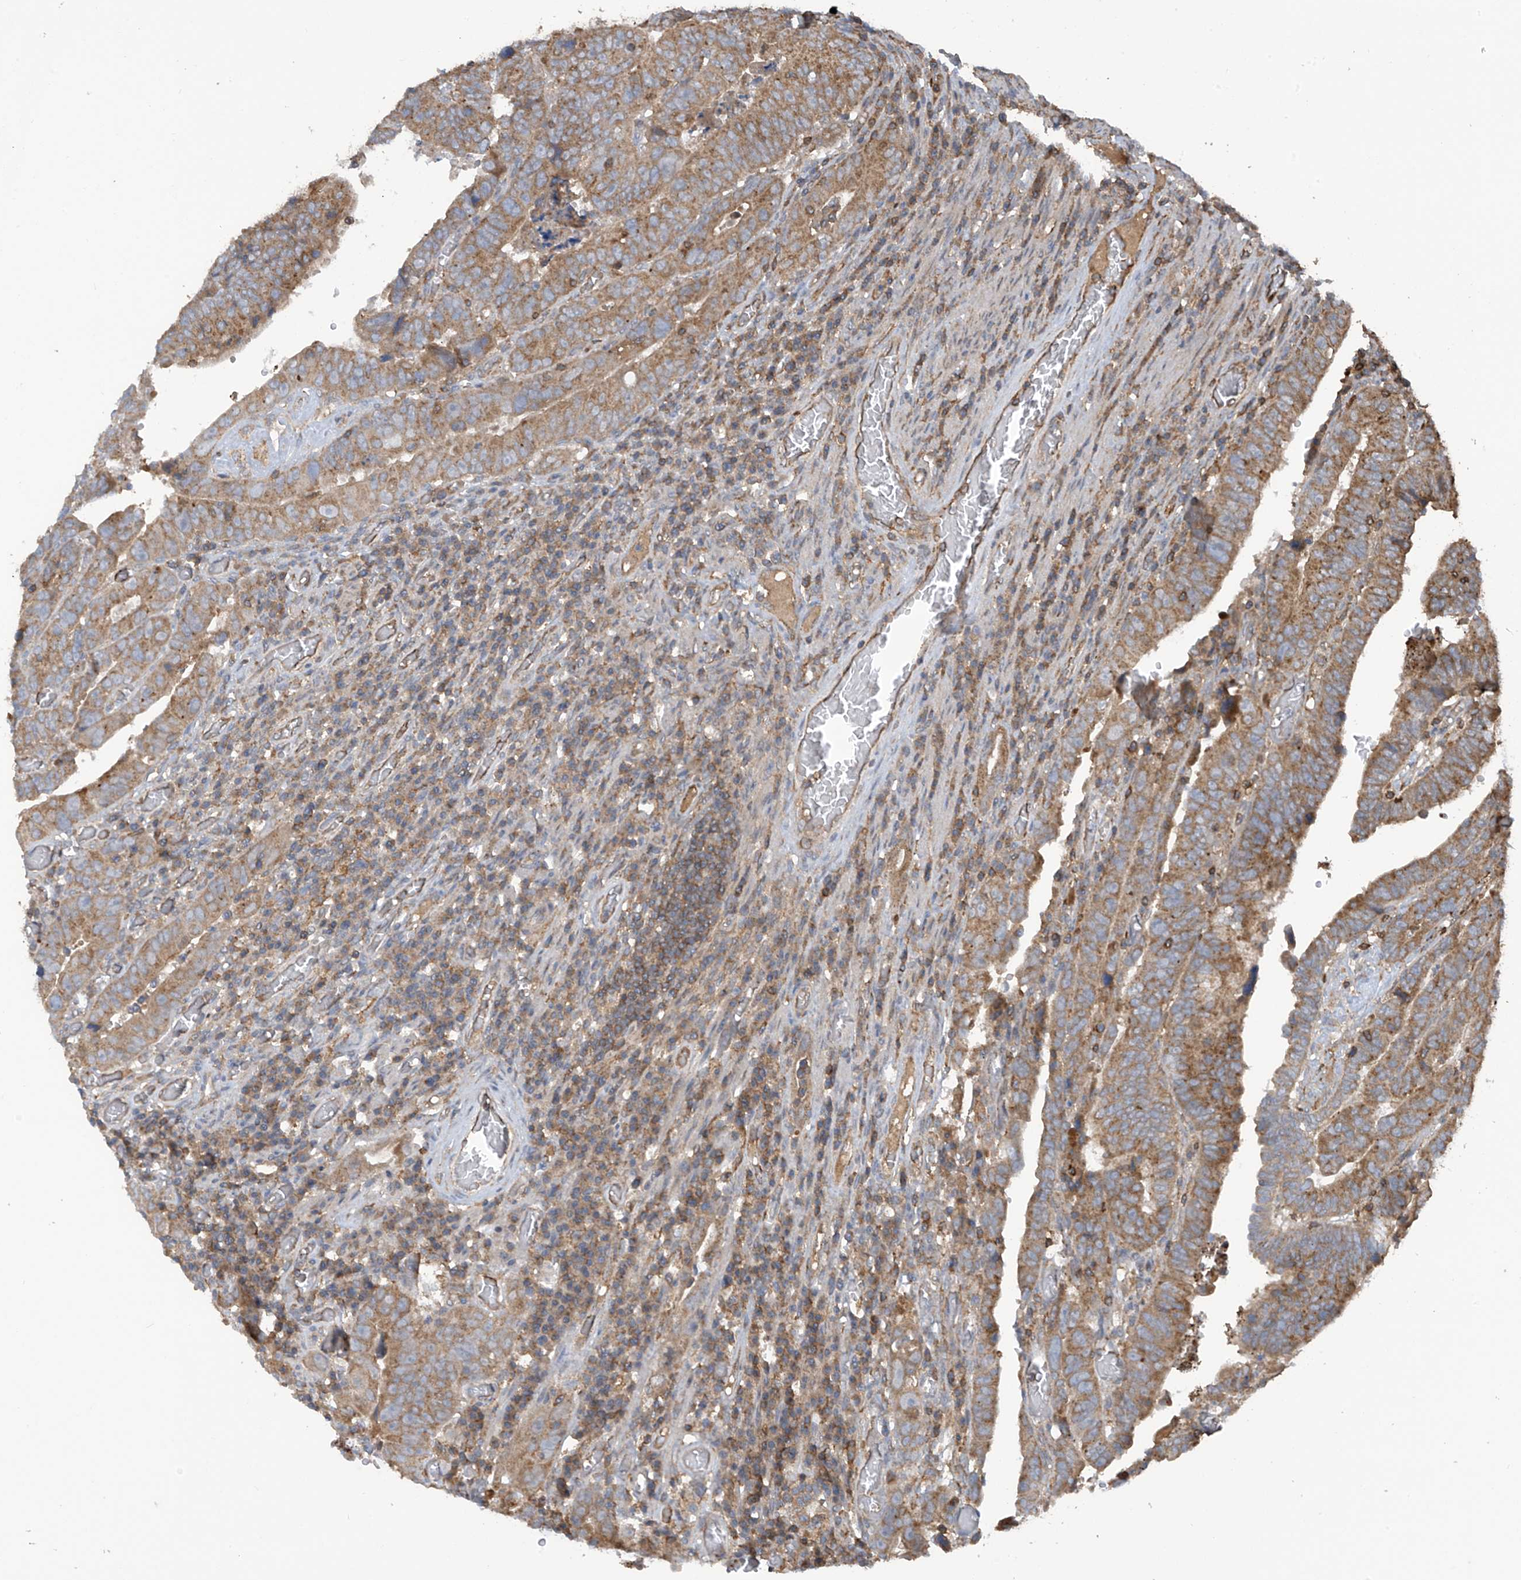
{"staining": {"intensity": "moderate", "quantity": ">75%", "location": "cytoplasmic/membranous"}, "tissue": "colorectal cancer", "cell_type": "Tumor cells", "image_type": "cancer", "snomed": [{"axis": "morphology", "description": "Normal tissue, NOS"}, {"axis": "morphology", "description": "Adenocarcinoma, NOS"}, {"axis": "topography", "description": "Rectum"}], "caption": "Immunohistochemistry image of human colorectal cancer stained for a protein (brown), which exhibits medium levels of moderate cytoplasmic/membranous positivity in approximately >75% of tumor cells.", "gene": "COX10", "patient": {"sex": "female", "age": 65}}